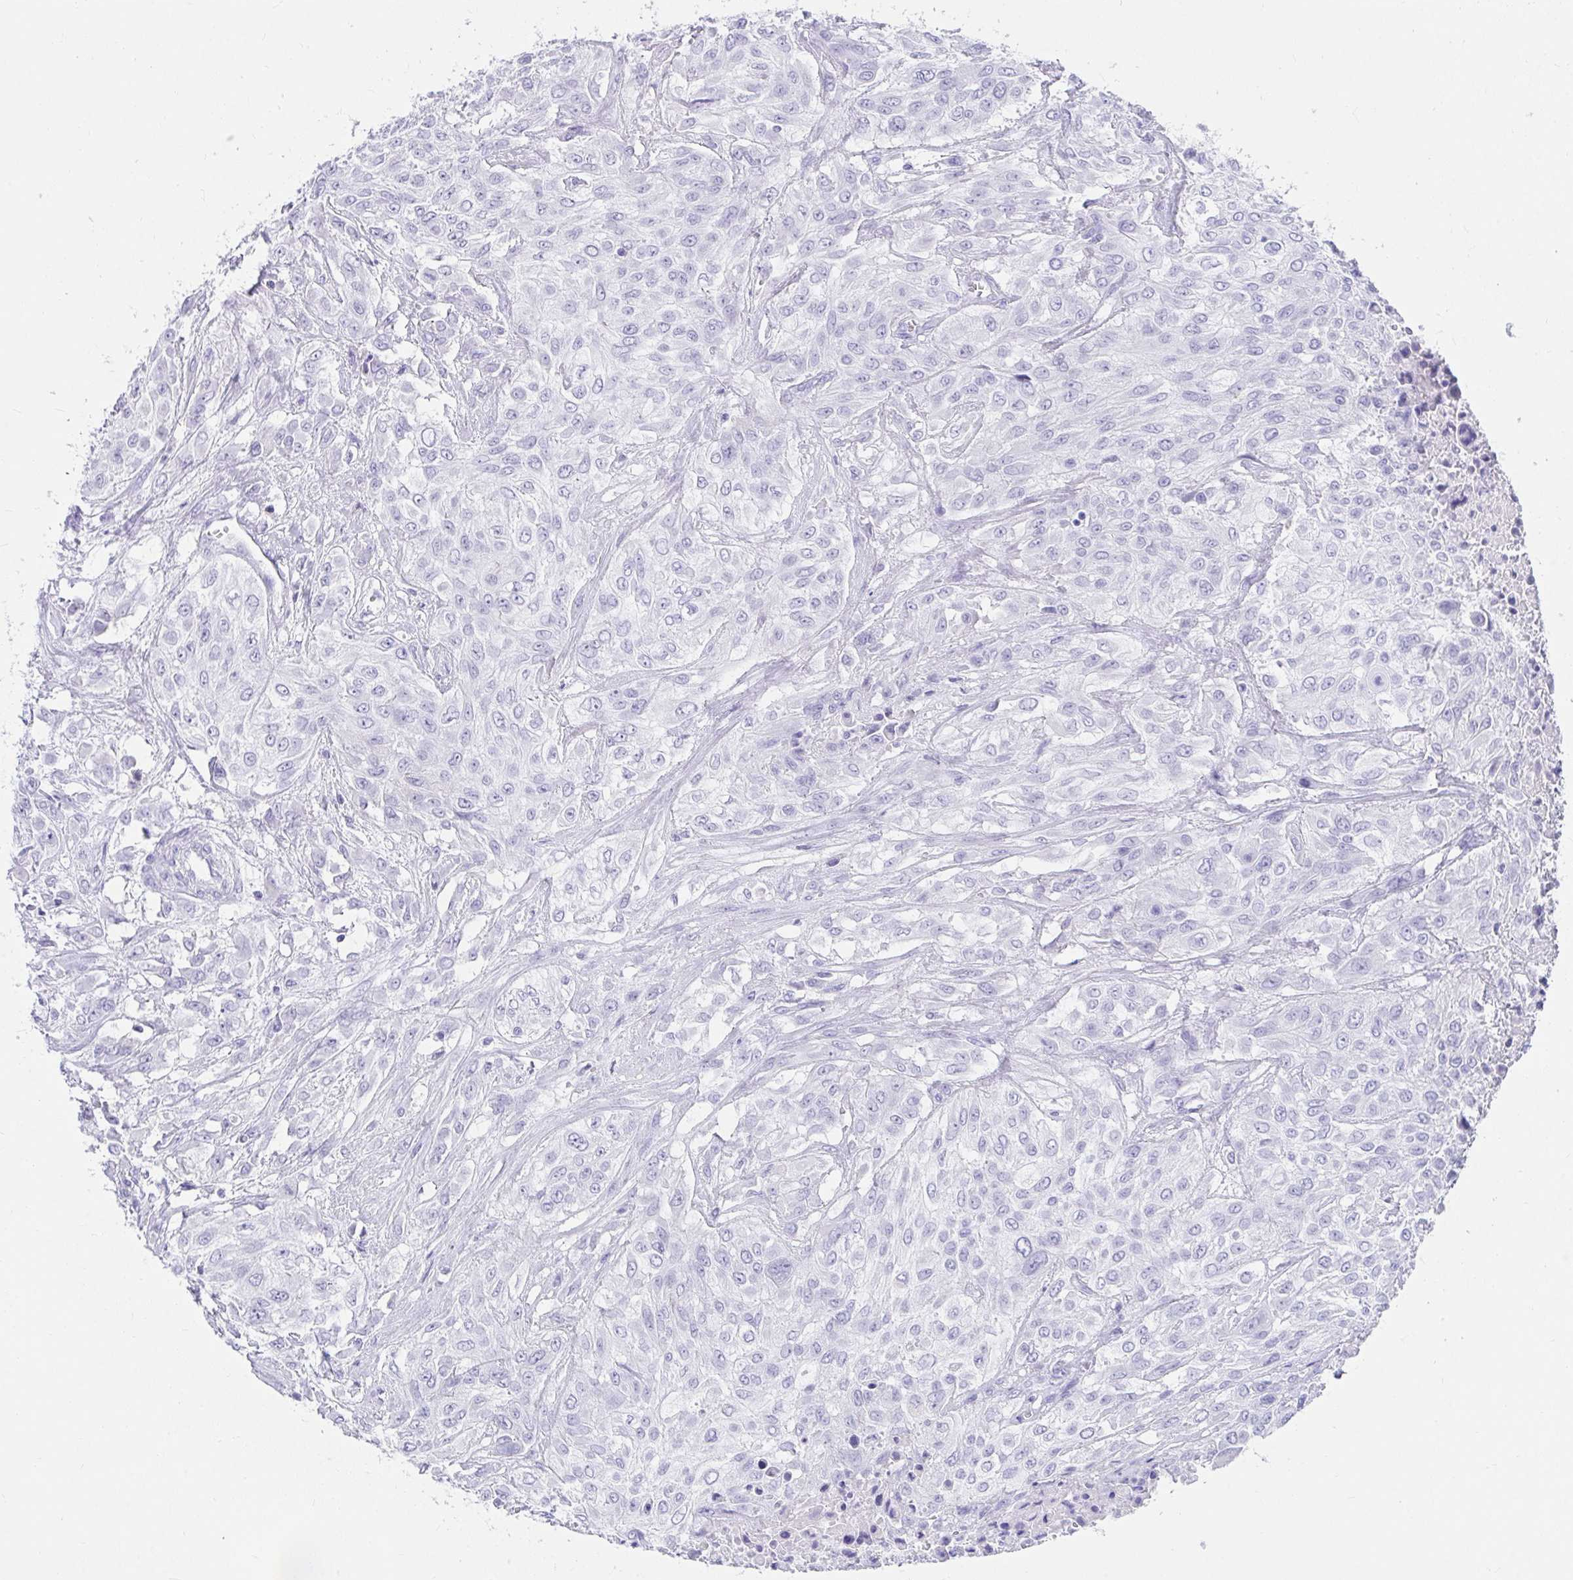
{"staining": {"intensity": "negative", "quantity": "none", "location": "none"}, "tissue": "urothelial cancer", "cell_type": "Tumor cells", "image_type": "cancer", "snomed": [{"axis": "morphology", "description": "Urothelial carcinoma, High grade"}, {"axis": "topography", "description": "Urinary bladder"}], "caption": "Immunohistochemical staining of human high-grade urothelial carcinoma displays no significant staining in tumor cells. The staining is performed using DAB (3,3'-diaminobenzidine) brown chromogen with nuclei counter-stained in using hematoxylin.", "gene": "DPEP3", "patient": {"sex": "male", "age": 57}}